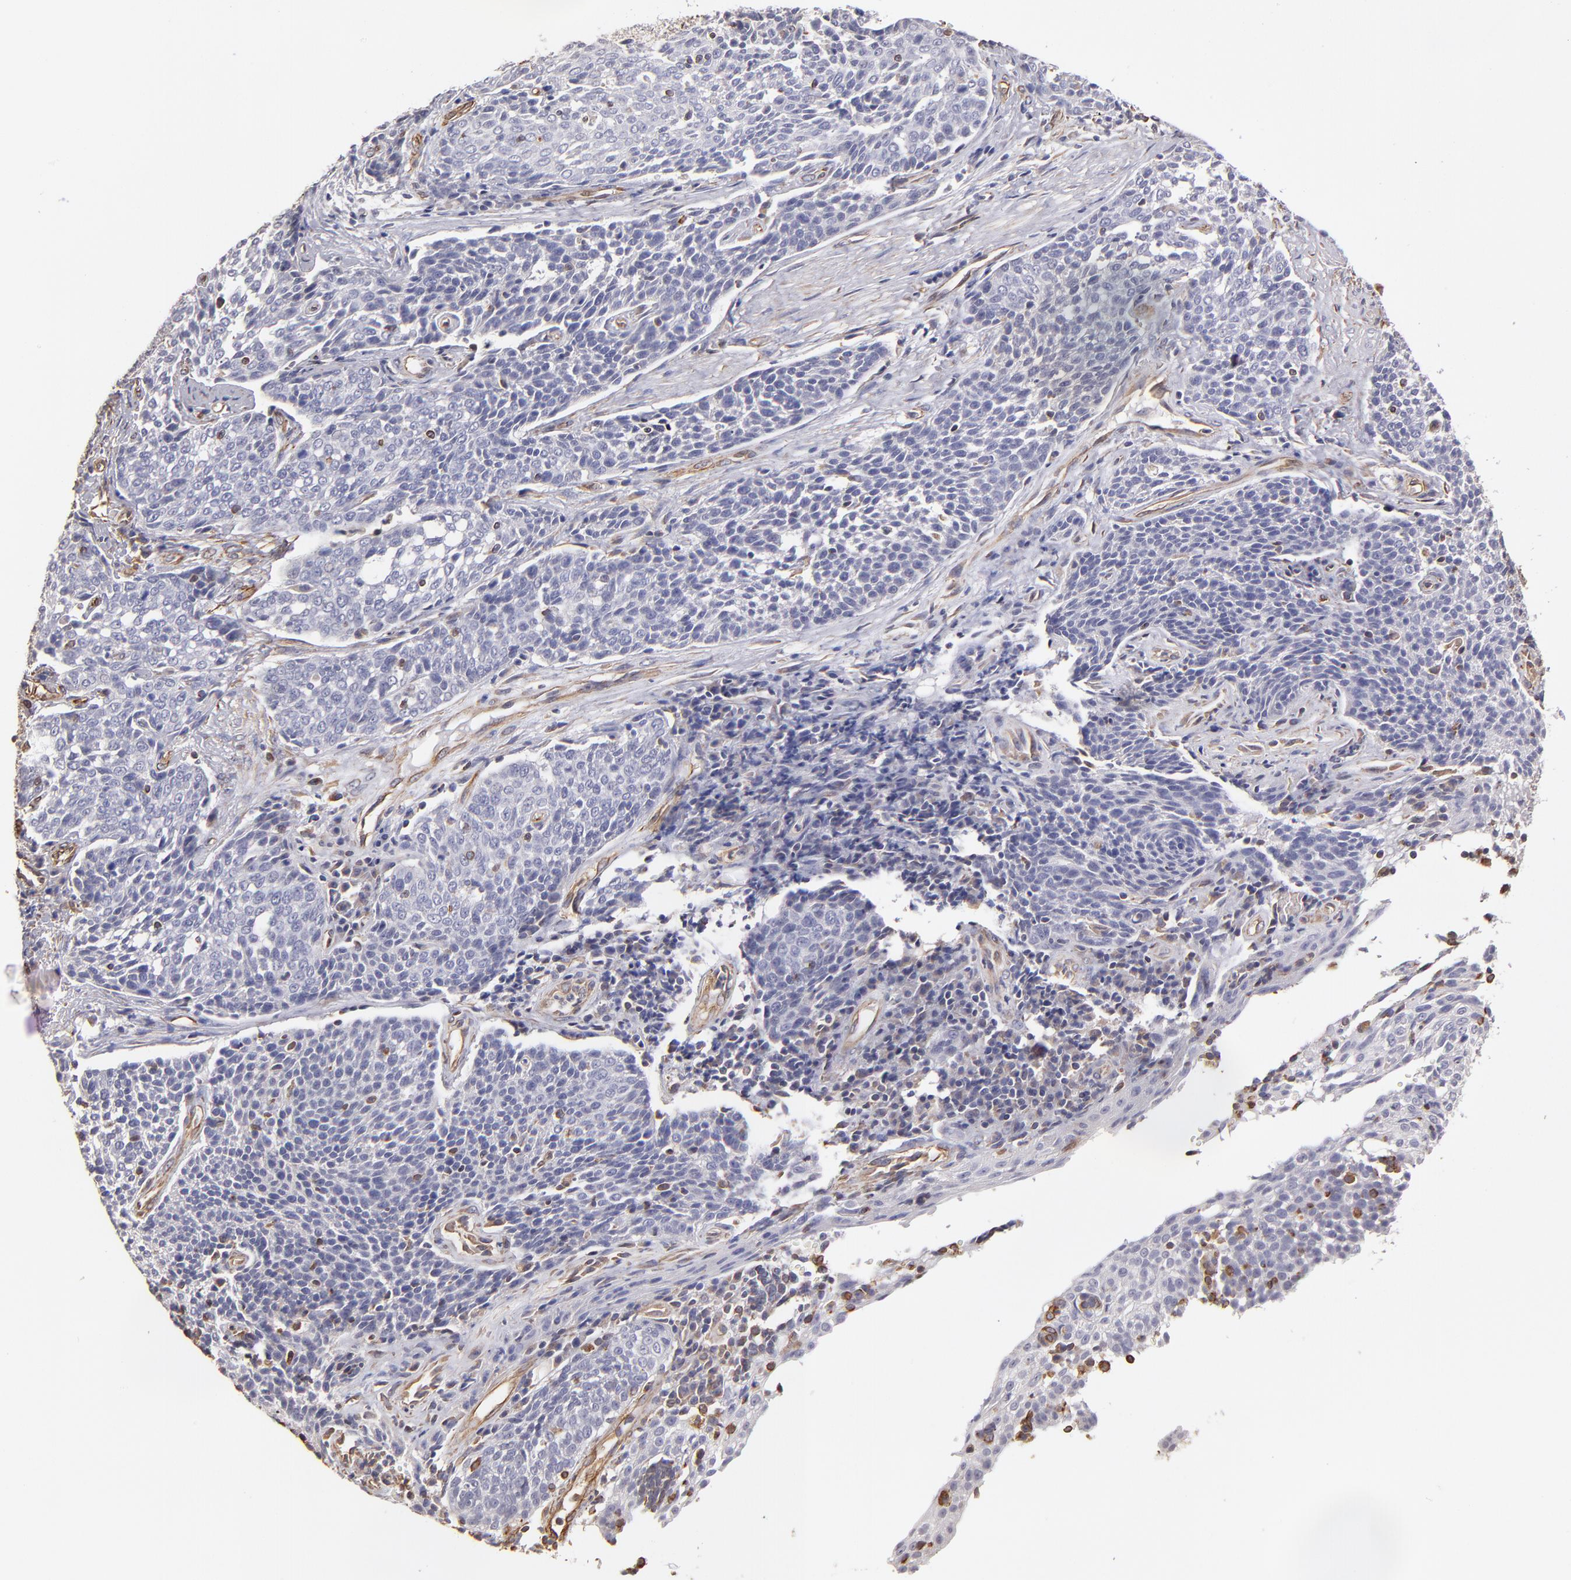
{"staining": {"intensity": "negative", "quantity": "none", "location": "none"}, "tissue": "cervical cancer", "cell_type": "Tumor cells", "image_type": "cancer", "snomed": [{"axis": "morphology", "description": "Squamous cell carcinoma, NOS"}, {"axis": "topography", "description": "Cervix"}], "caption": "Photomicrograph shows no significant protein staining in tumor cells of cervical squamous cell carcinoma.", "gene": "ABCC1", "patient": {"sex": "female", "age": 34}}